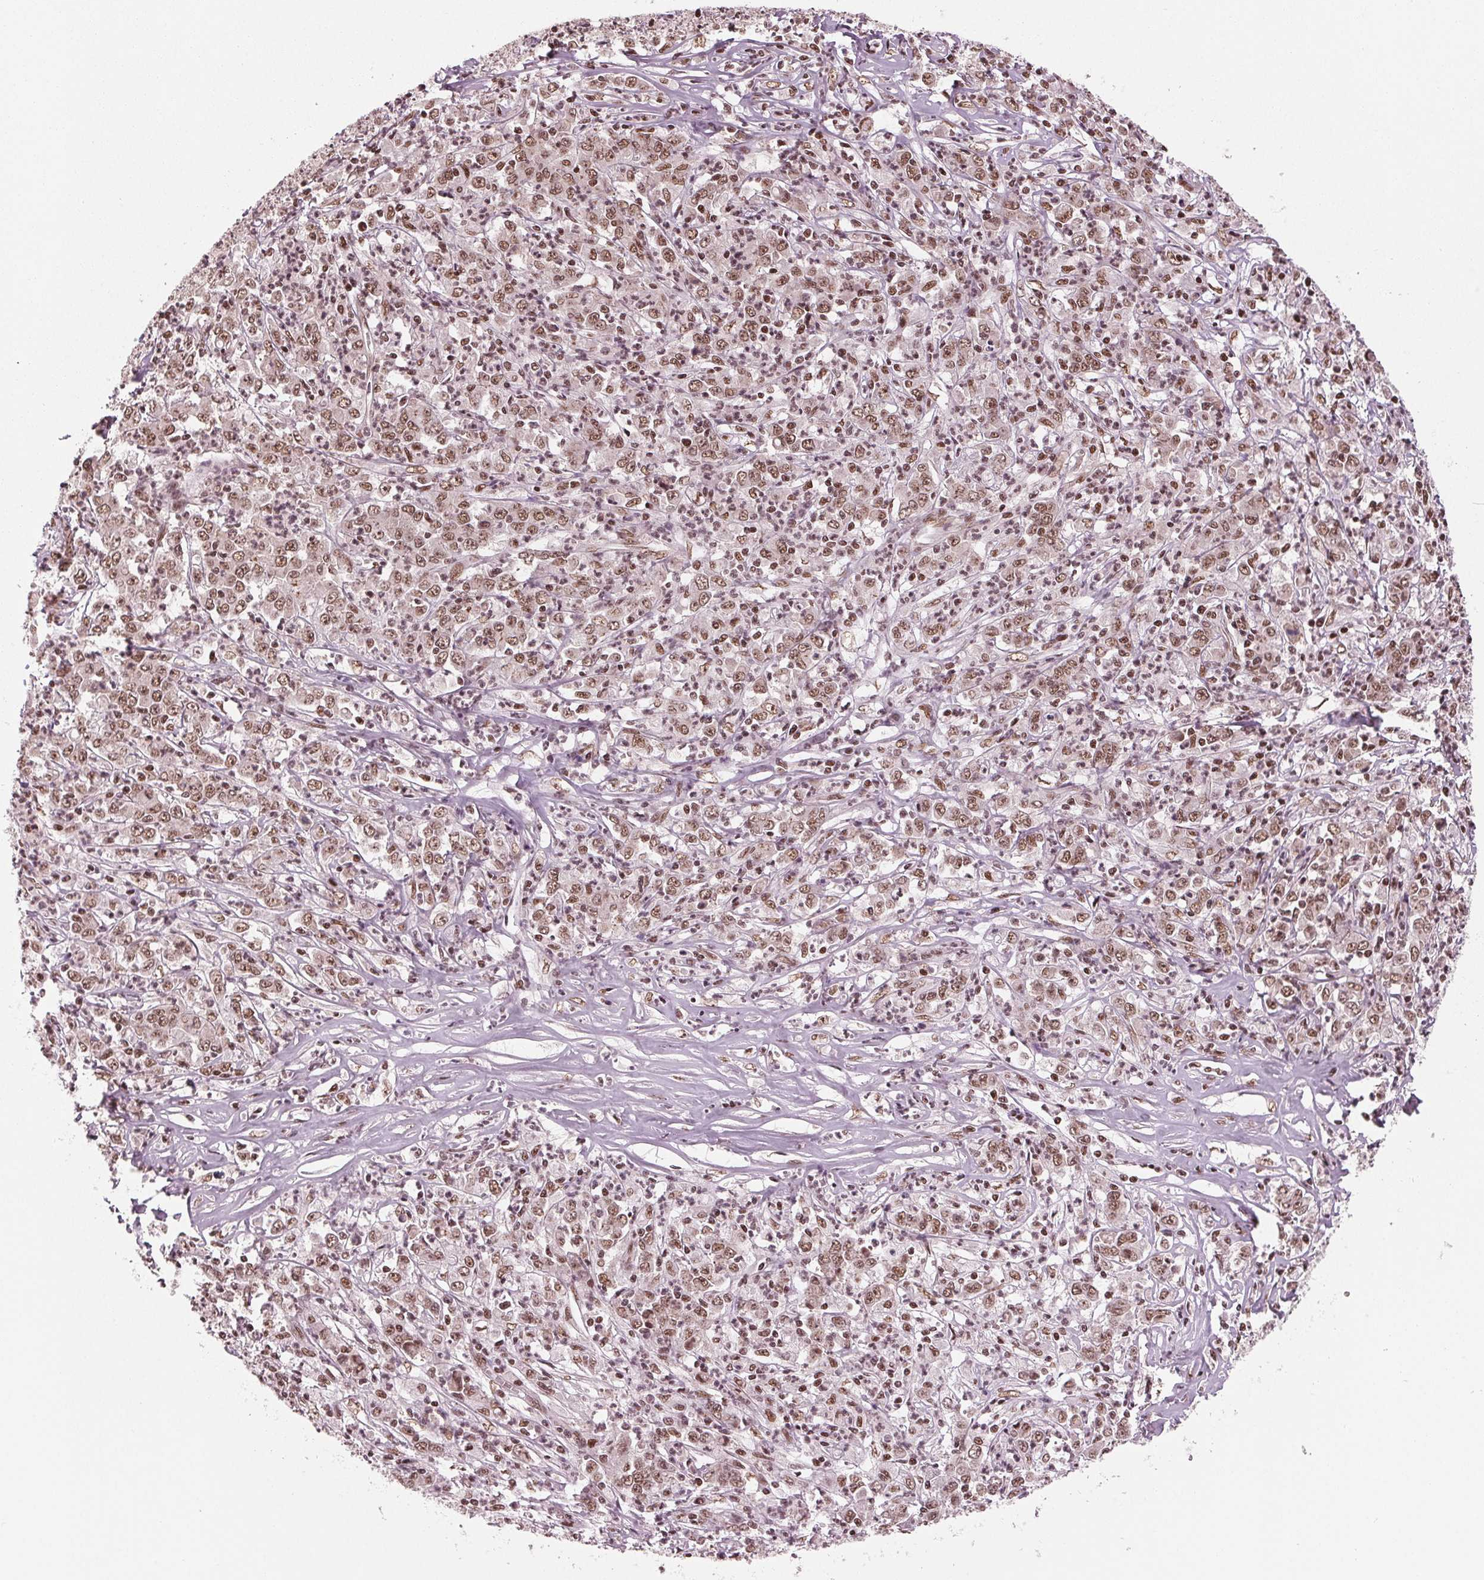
{"staining": {"intensity": "moderate", "quantity": ">75%", "location": "nuclear"}, "tissue": "stomach cancer", "cell_type": "Tumor cells", "image_type": "cancer", "snomed": [{"axis": "morphology", "description": "Adenocarcinoma, NOS"}, {"axis": "topography", "description": "Stomach, lower"}], "caption": "DAB immunohistochemical staining of human adenocarcinoma (stomach) reveals moderate nuclear protein expression in about >75% of tumor cells.", "gene": "LSM2", "patient": {"sex": "female", "age": 71}}